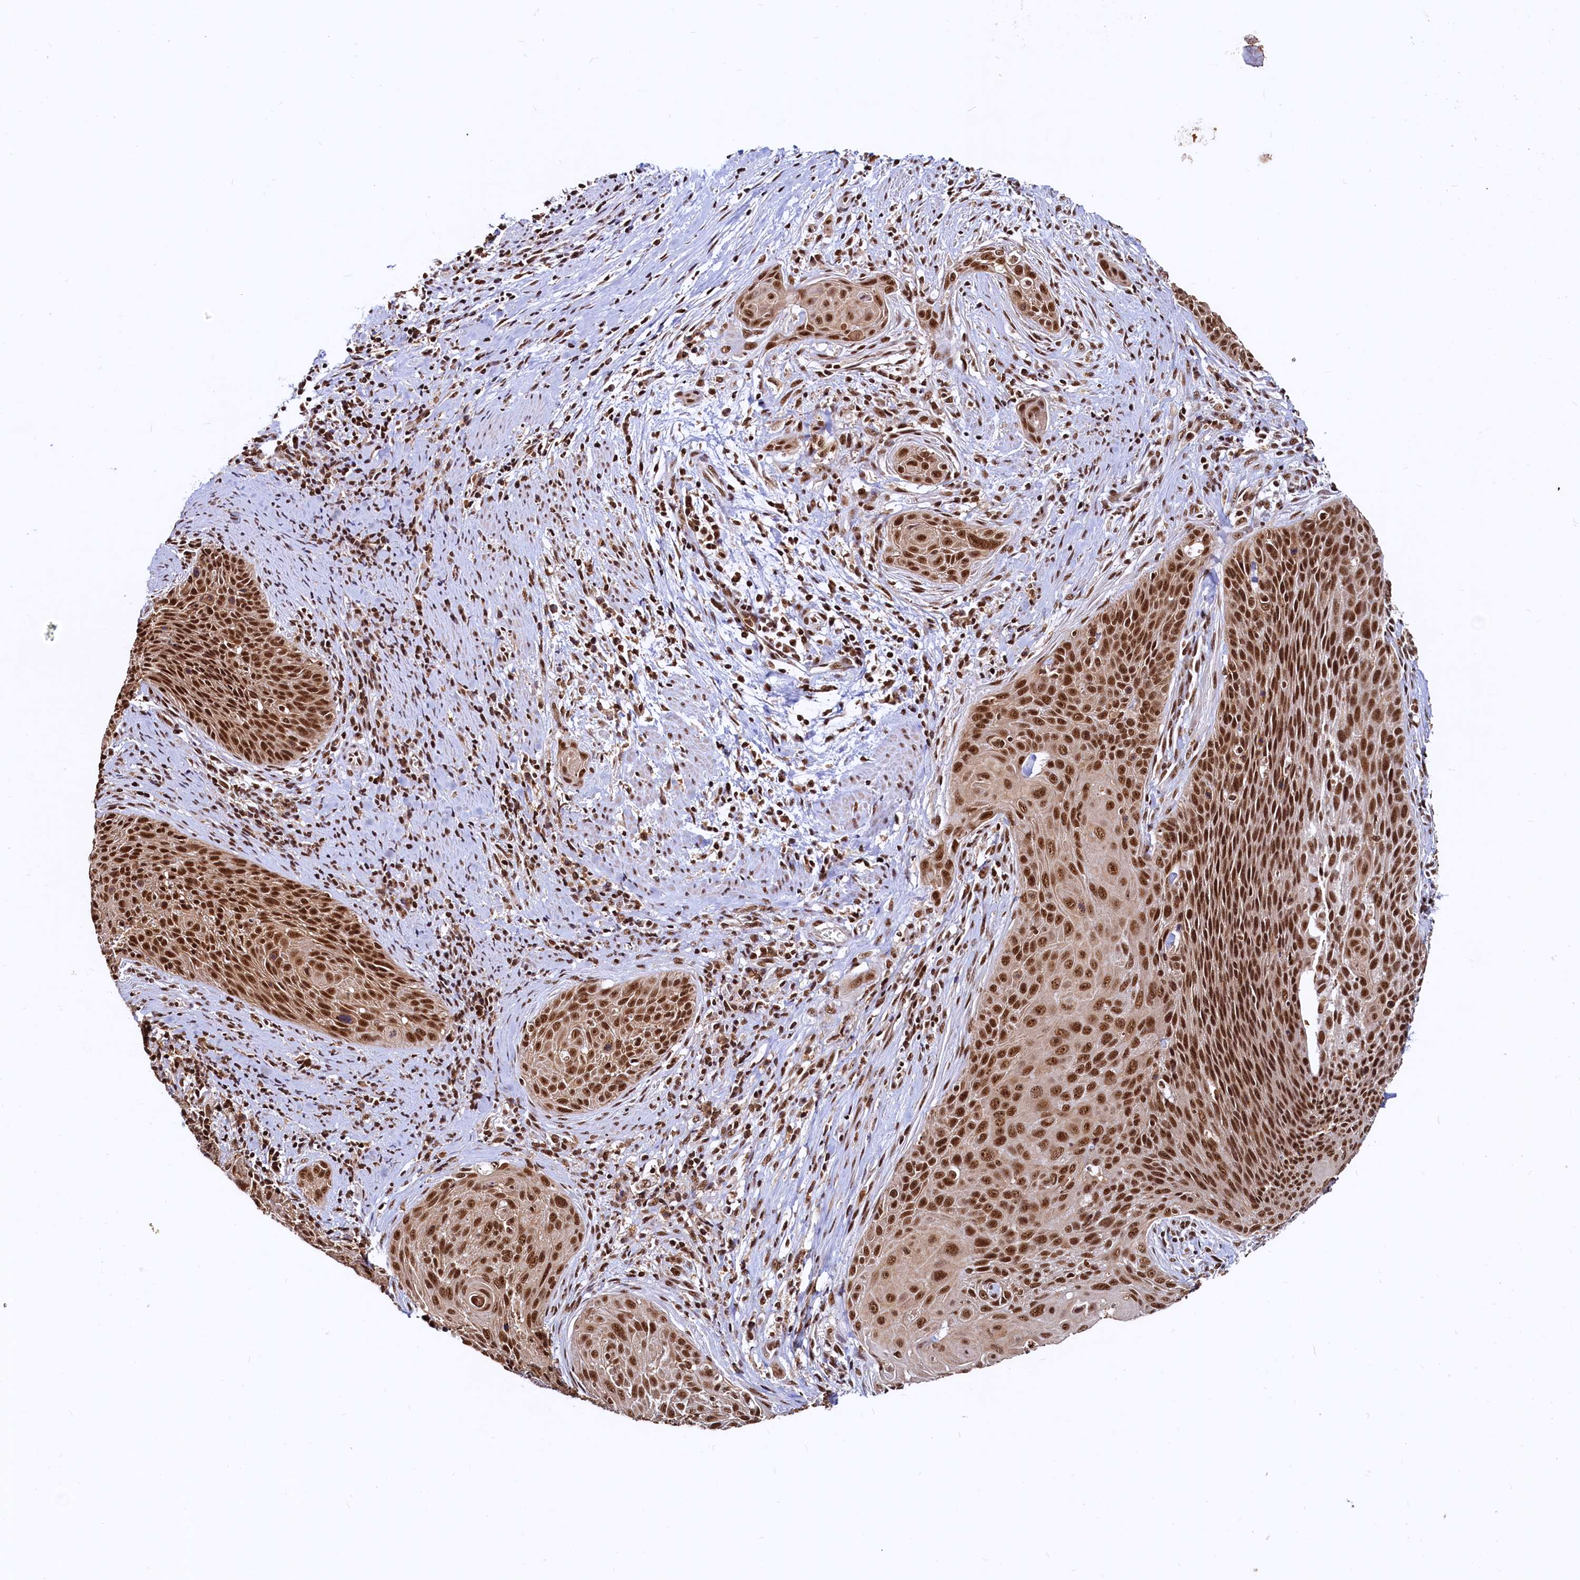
{"staining": {"intensity": "strong", "quantity": ">75%", "location": "cytoplasmic/membranous,nuclear"}, "tissue": "cervical cancer", "cell_type": "Tumor cells", "image_type": "cancer", "snomed": [{"axis": "morphology", "description": "Squamous cell carcinoma, NOS"}, {"axis": "topography", "description": "Cervix"}], "caption": "Protein expression analysis of cervical cancer (squamous cell carcinoma) shows strong cytoplasmic/membranous and nuclear positivity in approximately >75% of tumor cells. (DAB (3,3'-diaminobenzidine) = brown stain, brightfield microscopy at high magnification).", "gene": "RSRC2", "patient": {"sex": "female", "age": 55}}